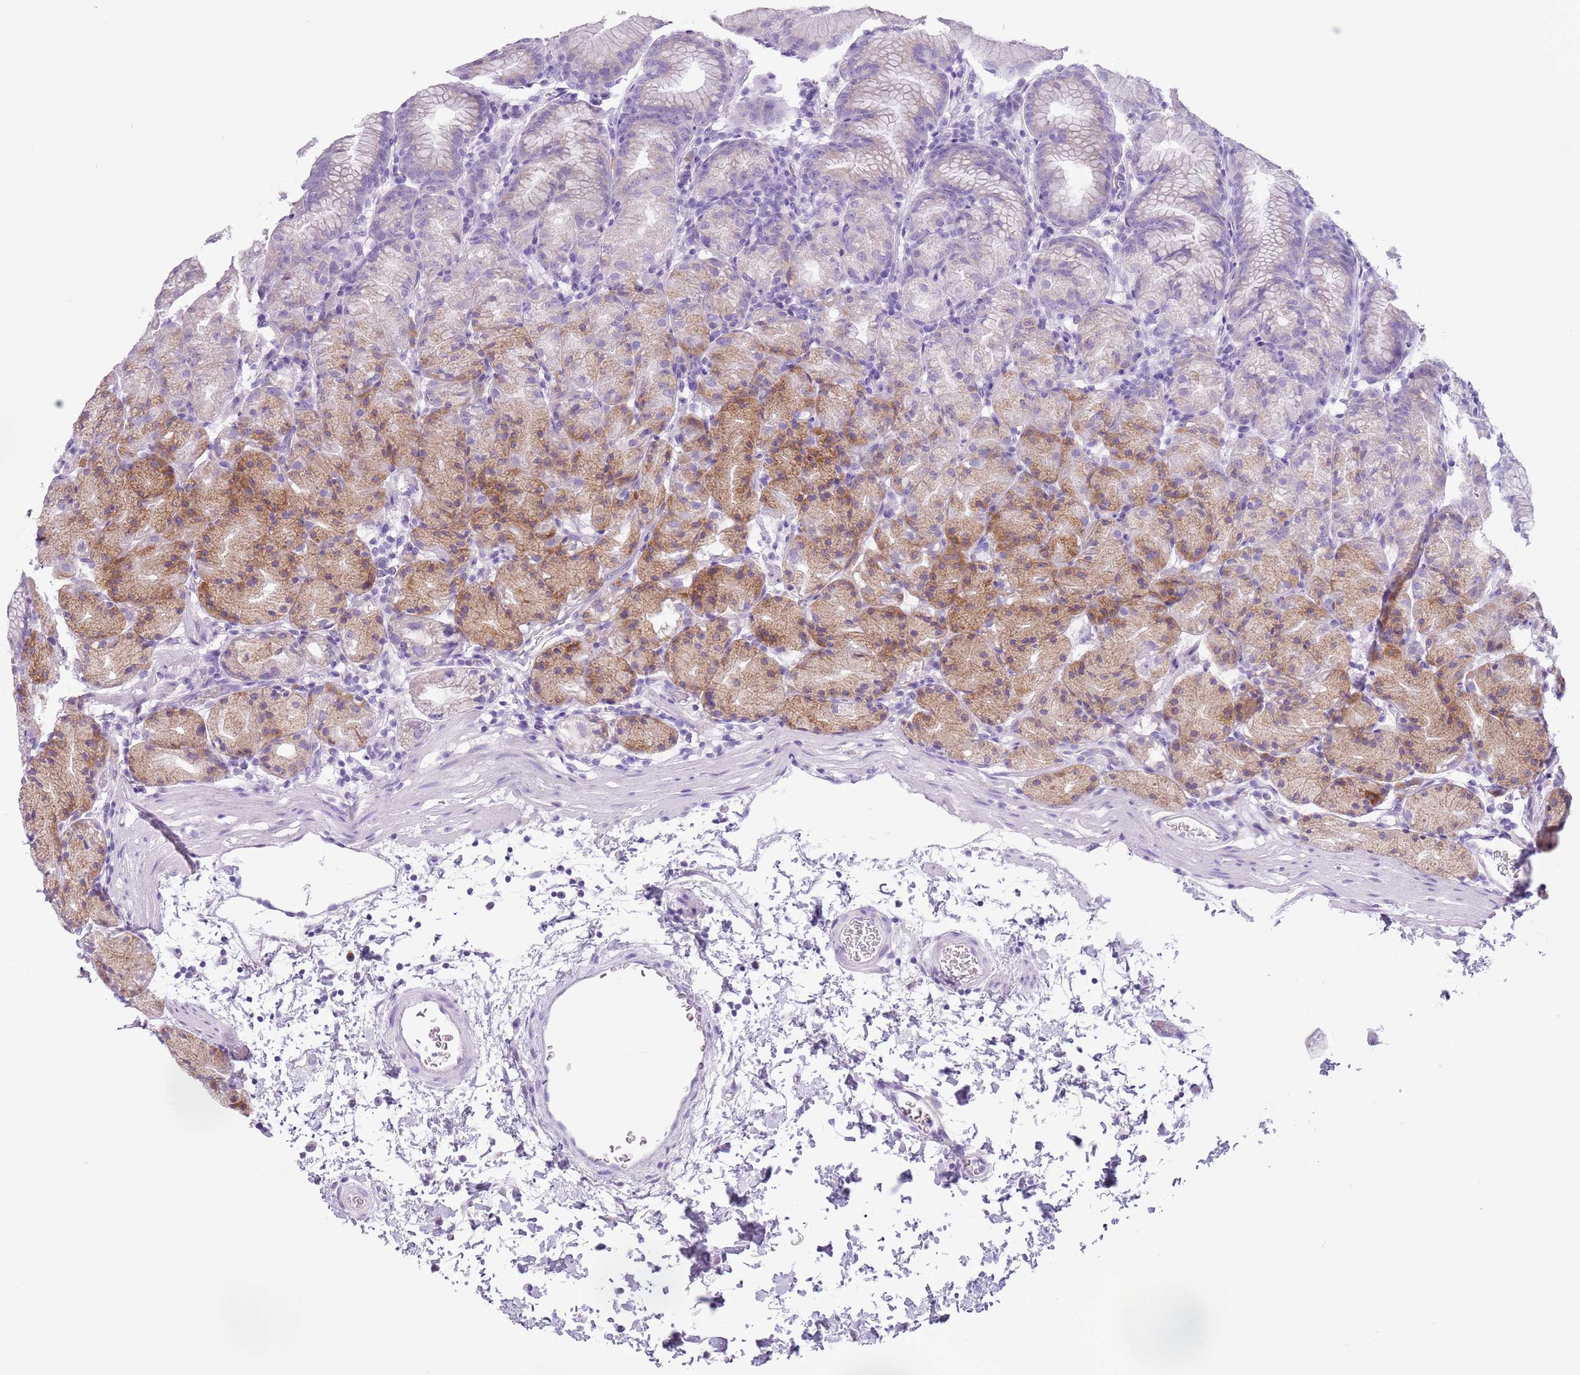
{"staining": {"intensity": "moderate", "quantity": "25%-75%", "location": "cytoplasmic/membranous"}, "tissue": "stomach", "cell_type": "Glandular cells", "image_type": "normal", "snomed": [{"axis": "morphology", "description": "Normal tissue, NOS"}, {"axis": "topography", "description": "Stomach, upper"}], "caption": "About 25%-75% of glandular cells in benign human stomach demonstrate moderate cytoplasmic/membranous protein staining as visualized by brown immunohistochemical staining.", "gene": "HYOU1", "patient": {"sex": "male", "age": 48}}